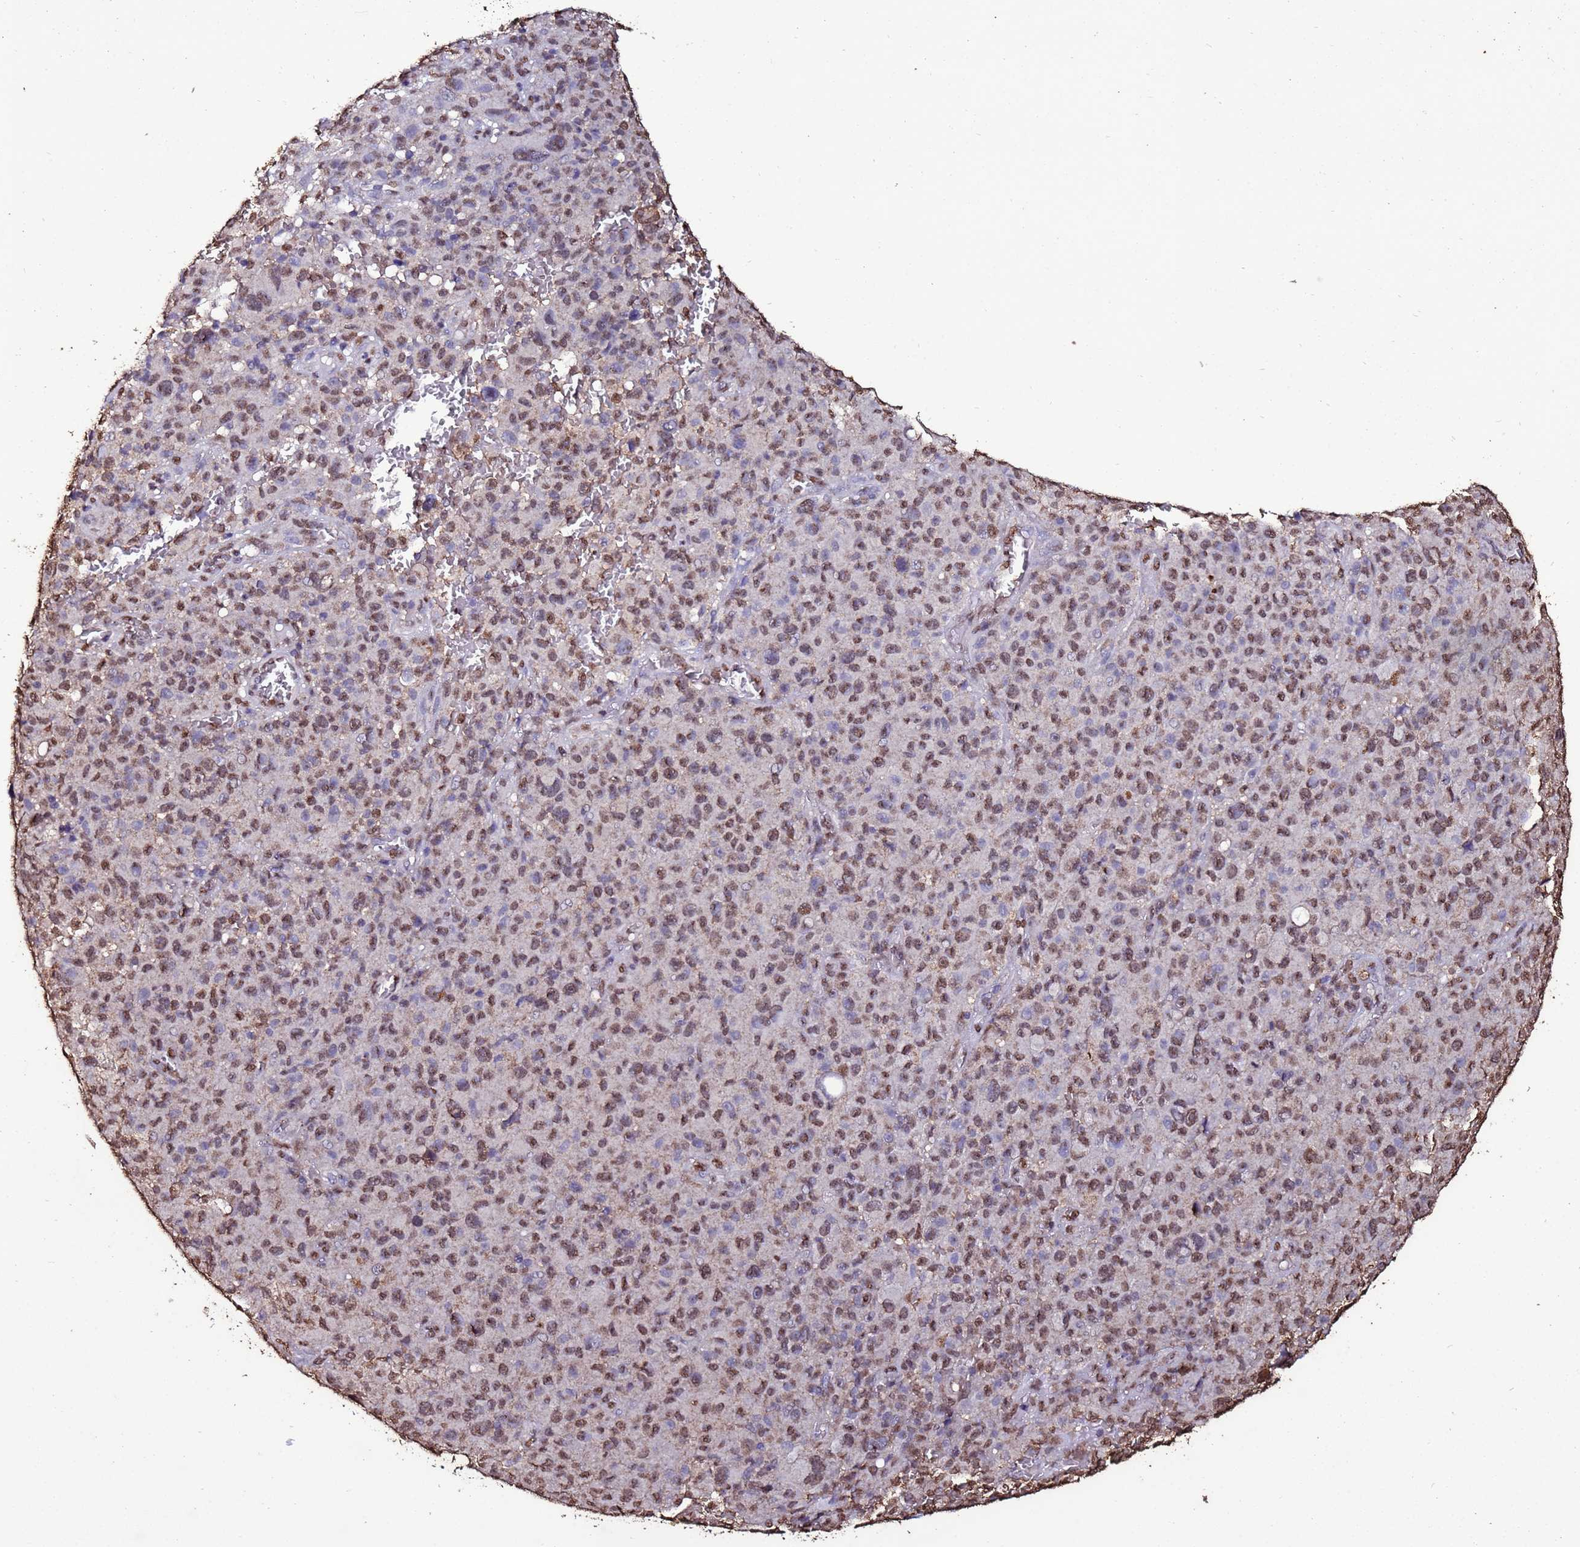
{"staining": {"intensity": "moderate", "quantity": ">75%", "location": "nuclear"}, "tissue": "melanoma", "cell_type": "Tumor cells", "image_type": "cancer", "snomed": [{"axis": "morphology", "description": "Malignant melanoma, NOS"}, {"axis": "topography", "description": "Skin"}], "caption": "A histopathology image of malignant melanoma stained for a protein reveals moderate nuclear brown staining in tumor cells.", "gene": "TRIP6", "patient": {"sex": "female", "age": 82}}